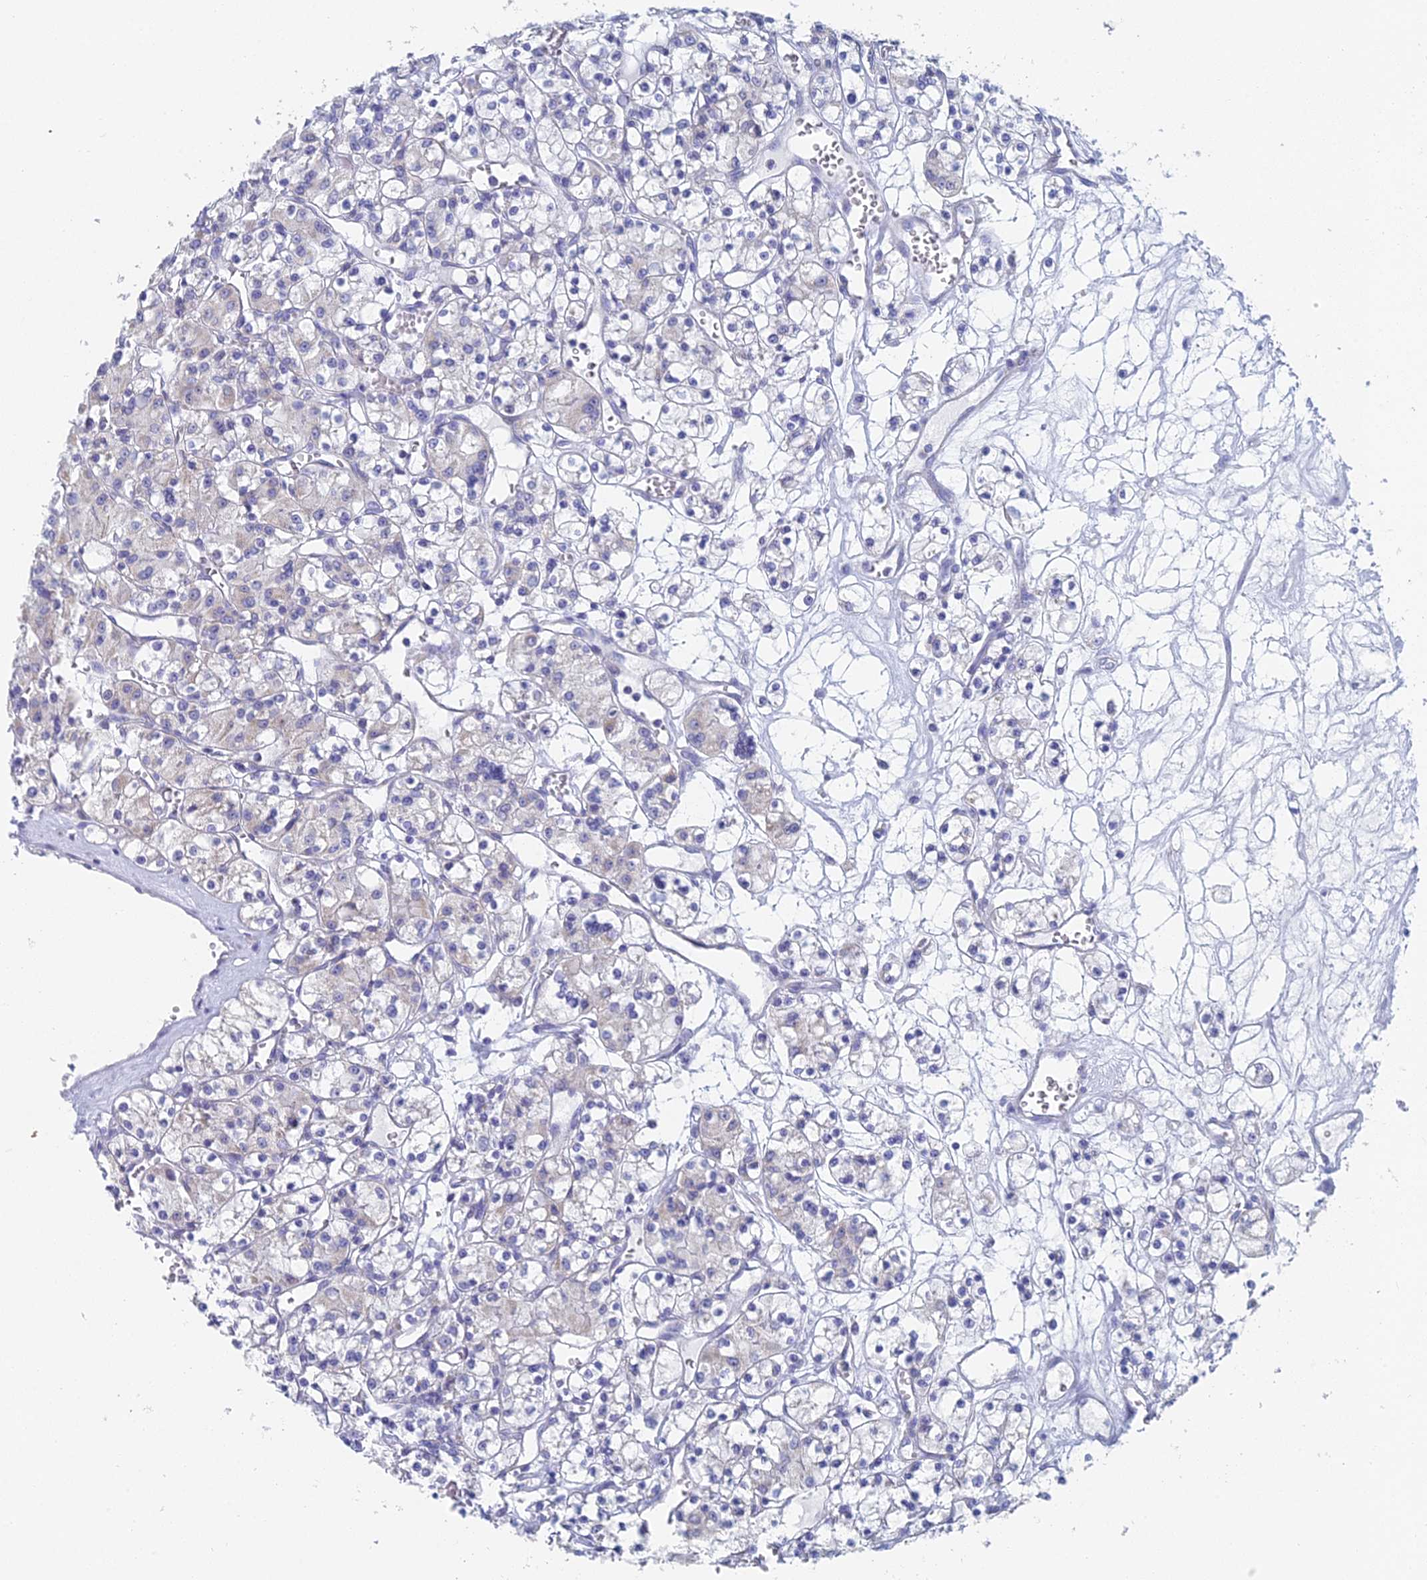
{"staining": {"intensity": "negative", "quantity": "none", "location": "none"}, "tissue": "renal cancer", "cell_type": "Tumor cells", "image_type": "cancer", "snomed": [{"axis": "morphology", "description": "Adenocarcinoma, NOS"}, {"axis": "topography", "description": "Kidney"}], "caption": "This is an immunohistochemistry (IHC) image of renal cancer. There is no staining in tumor cells.", "gene": "ACSM1", "patient": {"sex": "female", "age": 59}}